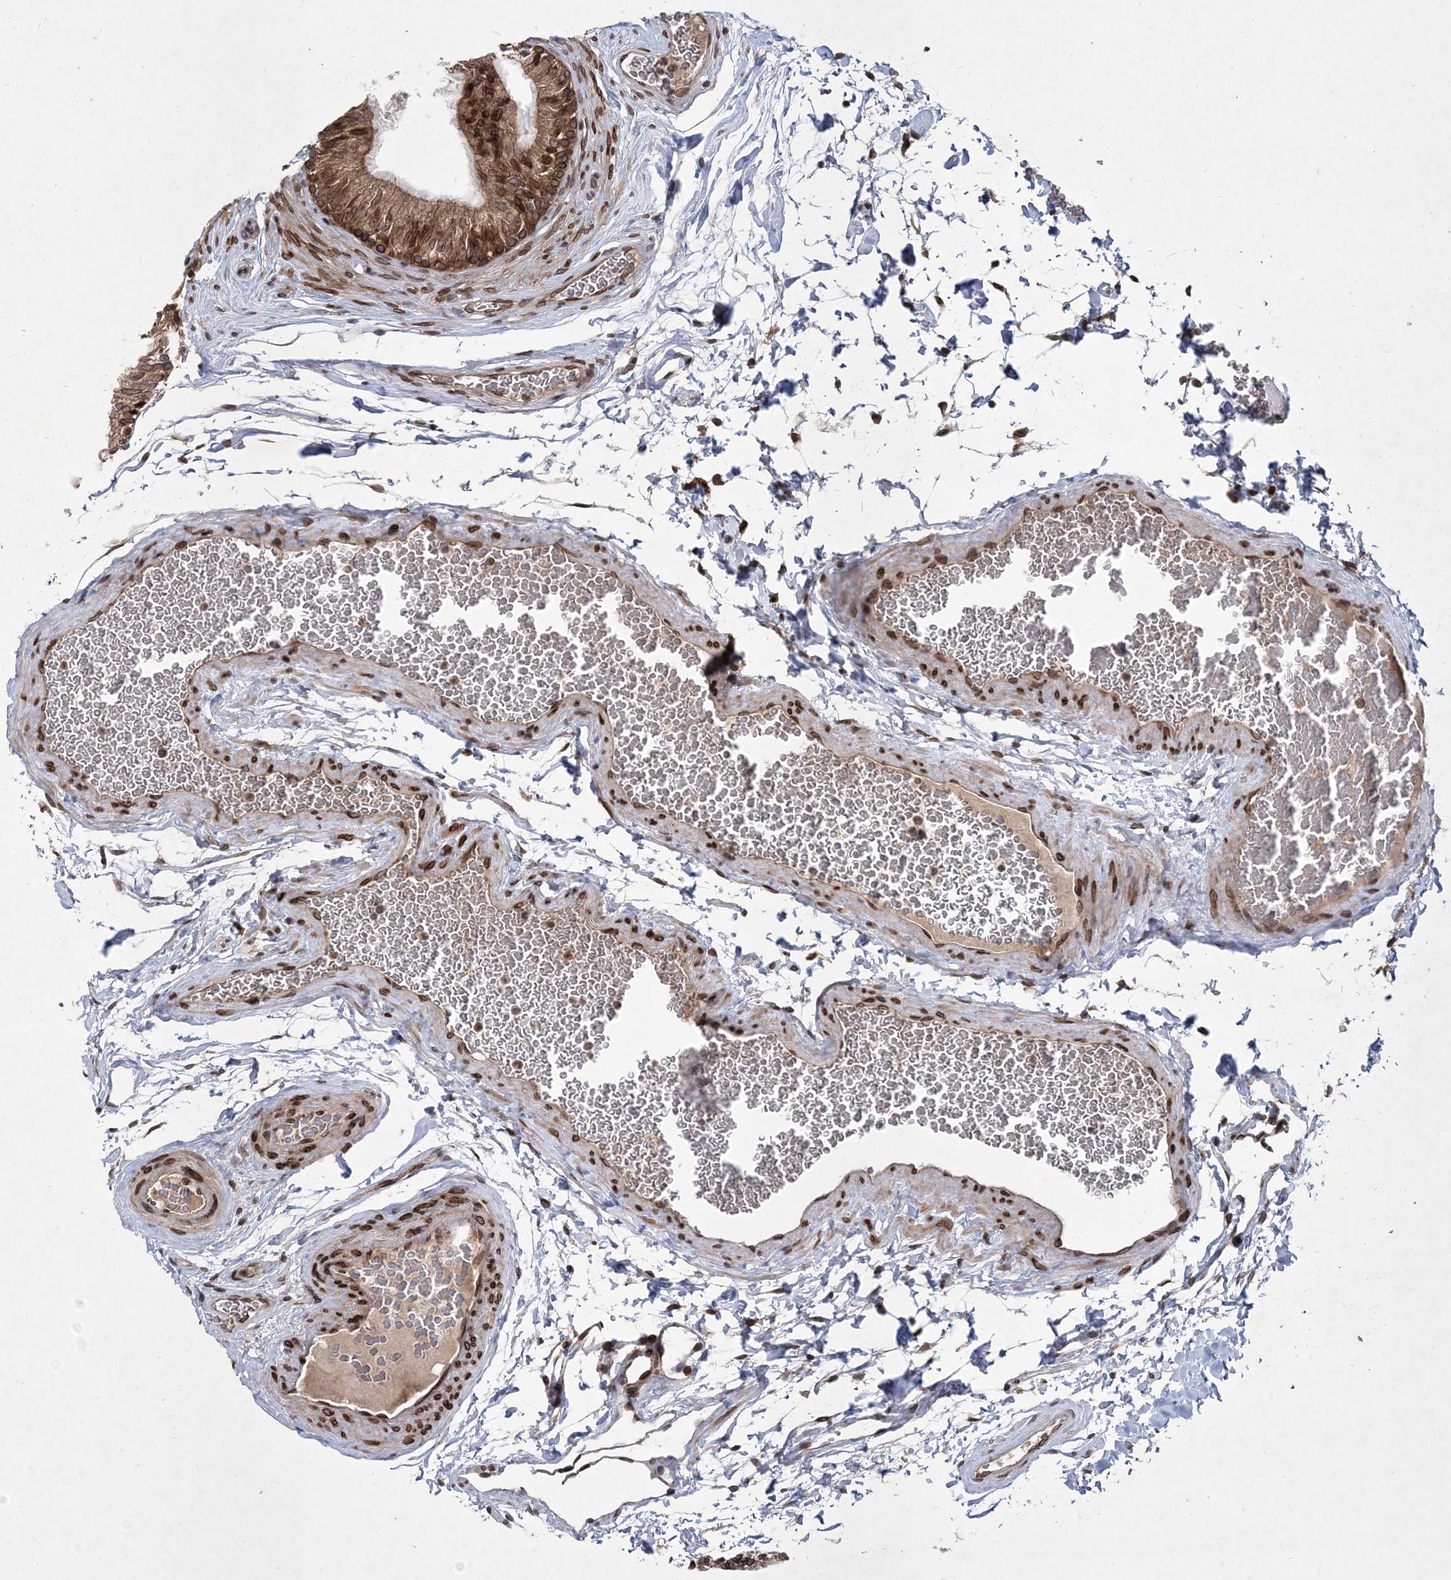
{"staining": {"intensity": "moderate", "quantity": ">75%", "location": "cytoplasmic/membranous,nuclear"}, "tissue": "epididymis", "cell_type": "Glandular cells", "image_type": "normal", "snomed": [{"axis": "morphology", "description": "Normal tissue, NOS"}, {"axis": "topography", "description": "Epididymis"}], "caption": "Epididymis was stained to show a protein in brown. There is medium levels of moderate cytoplasmic/membranous,nuclear expression in approximately >75% of glandular cells. (DAB IHC, brown staining for protein, blue staining for nuclei).", "gene": "DNAJC27", "patient": {"sex": "male", "age": 36}}